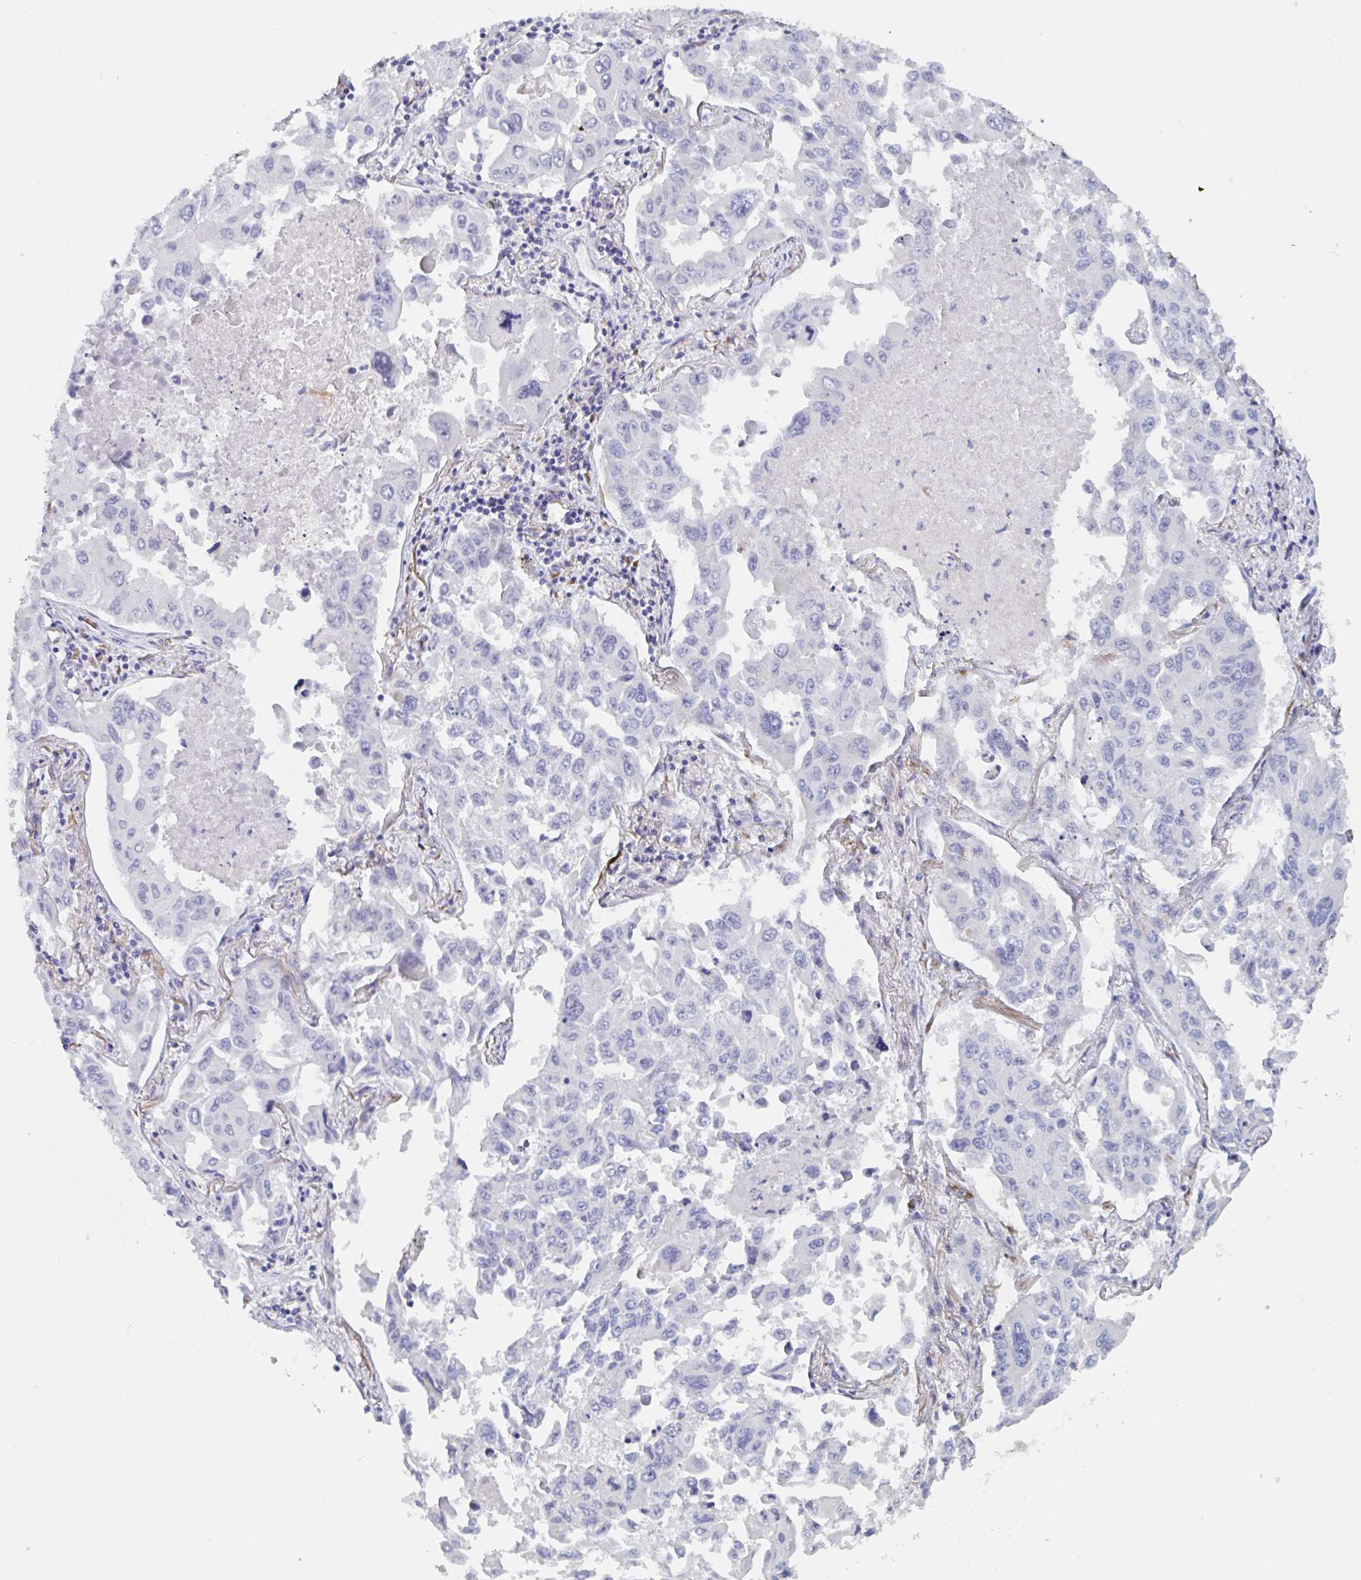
{"staining": {"intensity": "negative", "quantity": "none", "location": "none"}, "tissue": "lung cancer", "cell_type": "Tumor cells", "image_type": "cancer", "snomed": [{"axis": "morphology", "description": "Adenocarcinoma, NOS"}, {"axis": "topography", "description": "Lung"}], "caption": "A micrograph of adenocarcinoma (lung) stained for a protein exhibits no brown staining in tumor cells.", "gene": "ST14", "patient": {"sex": "male", "age": 64}}